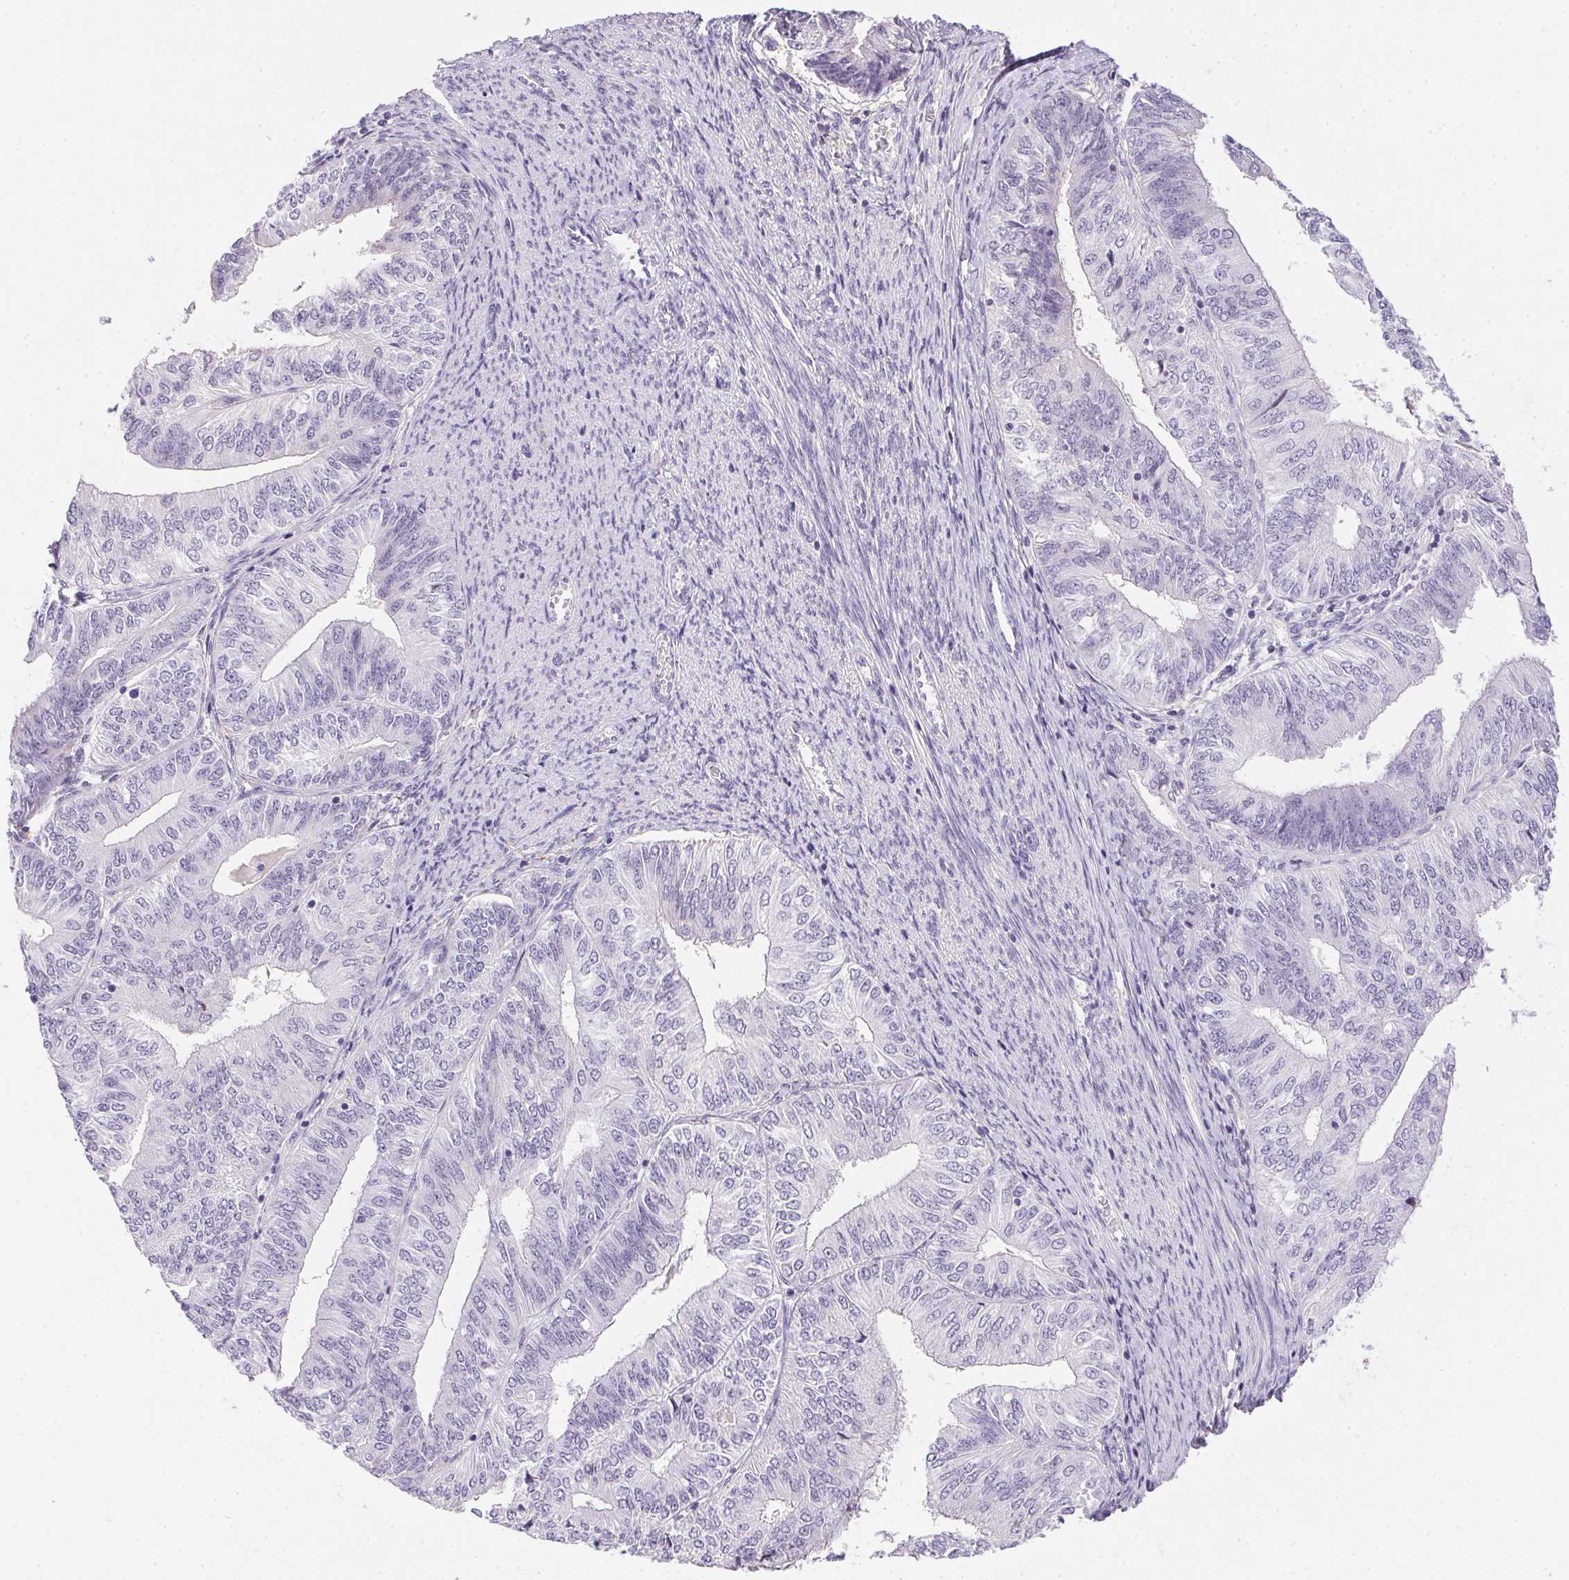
{"staining": {"intensity": "negative", "quantity": "none", "location": "none"}, "tissue": "endometrial cancer", "cell_type": "Tumor cells", "image_type": "cancer", "snomed": [{"axis": "morphology", "description": "Adenocarcinoma, NOS"}, {"axis": "topography", "description": "Endometrium"}], "caption": "This image is of adenocarcinoma (endometrial) stained with immunohistochemistry (IHC) to label a protein in brown with the nuclei are counter-stained blue. There is no expression in tumor cells.", "gene": "PRL", "patient": {"sex": "female", "age": 58}}